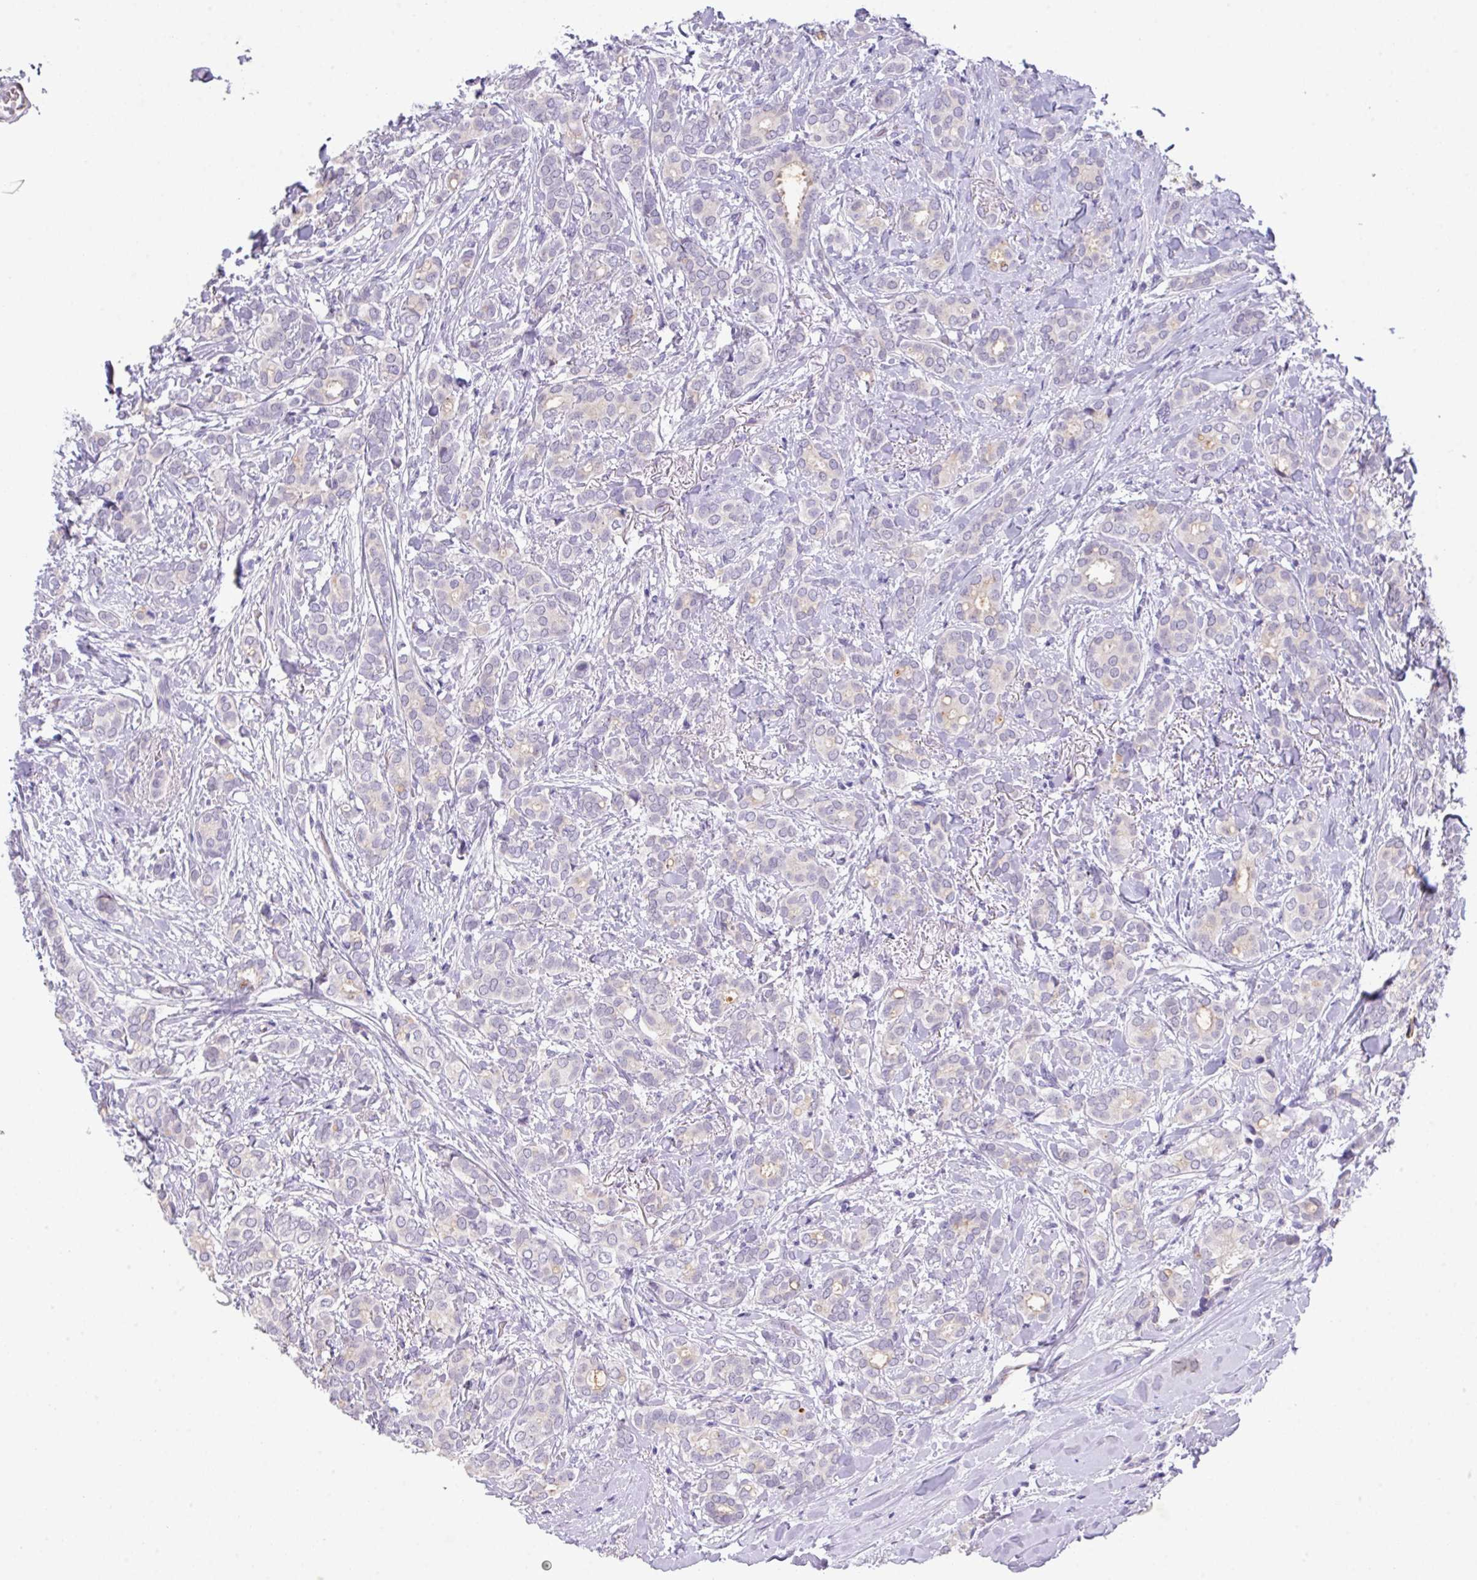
{"staining": {"intensity": "weak", "quantity": "<25%", "location": "cytoplasmic/membranous"}, "tissue": "breast cancer", "cell_type": "Tumor cells", "image_type": "cancer", "snomed": [{"axis": "morphology", "description": "Duct carcinoma"}, {"axis": "topography", "description": "Breast"}], "caption": "There is no significant expression in tumor cells of breast cancer.", "gene": "ANKRD13B", "patient": {"sex": "female", "age": 73}}